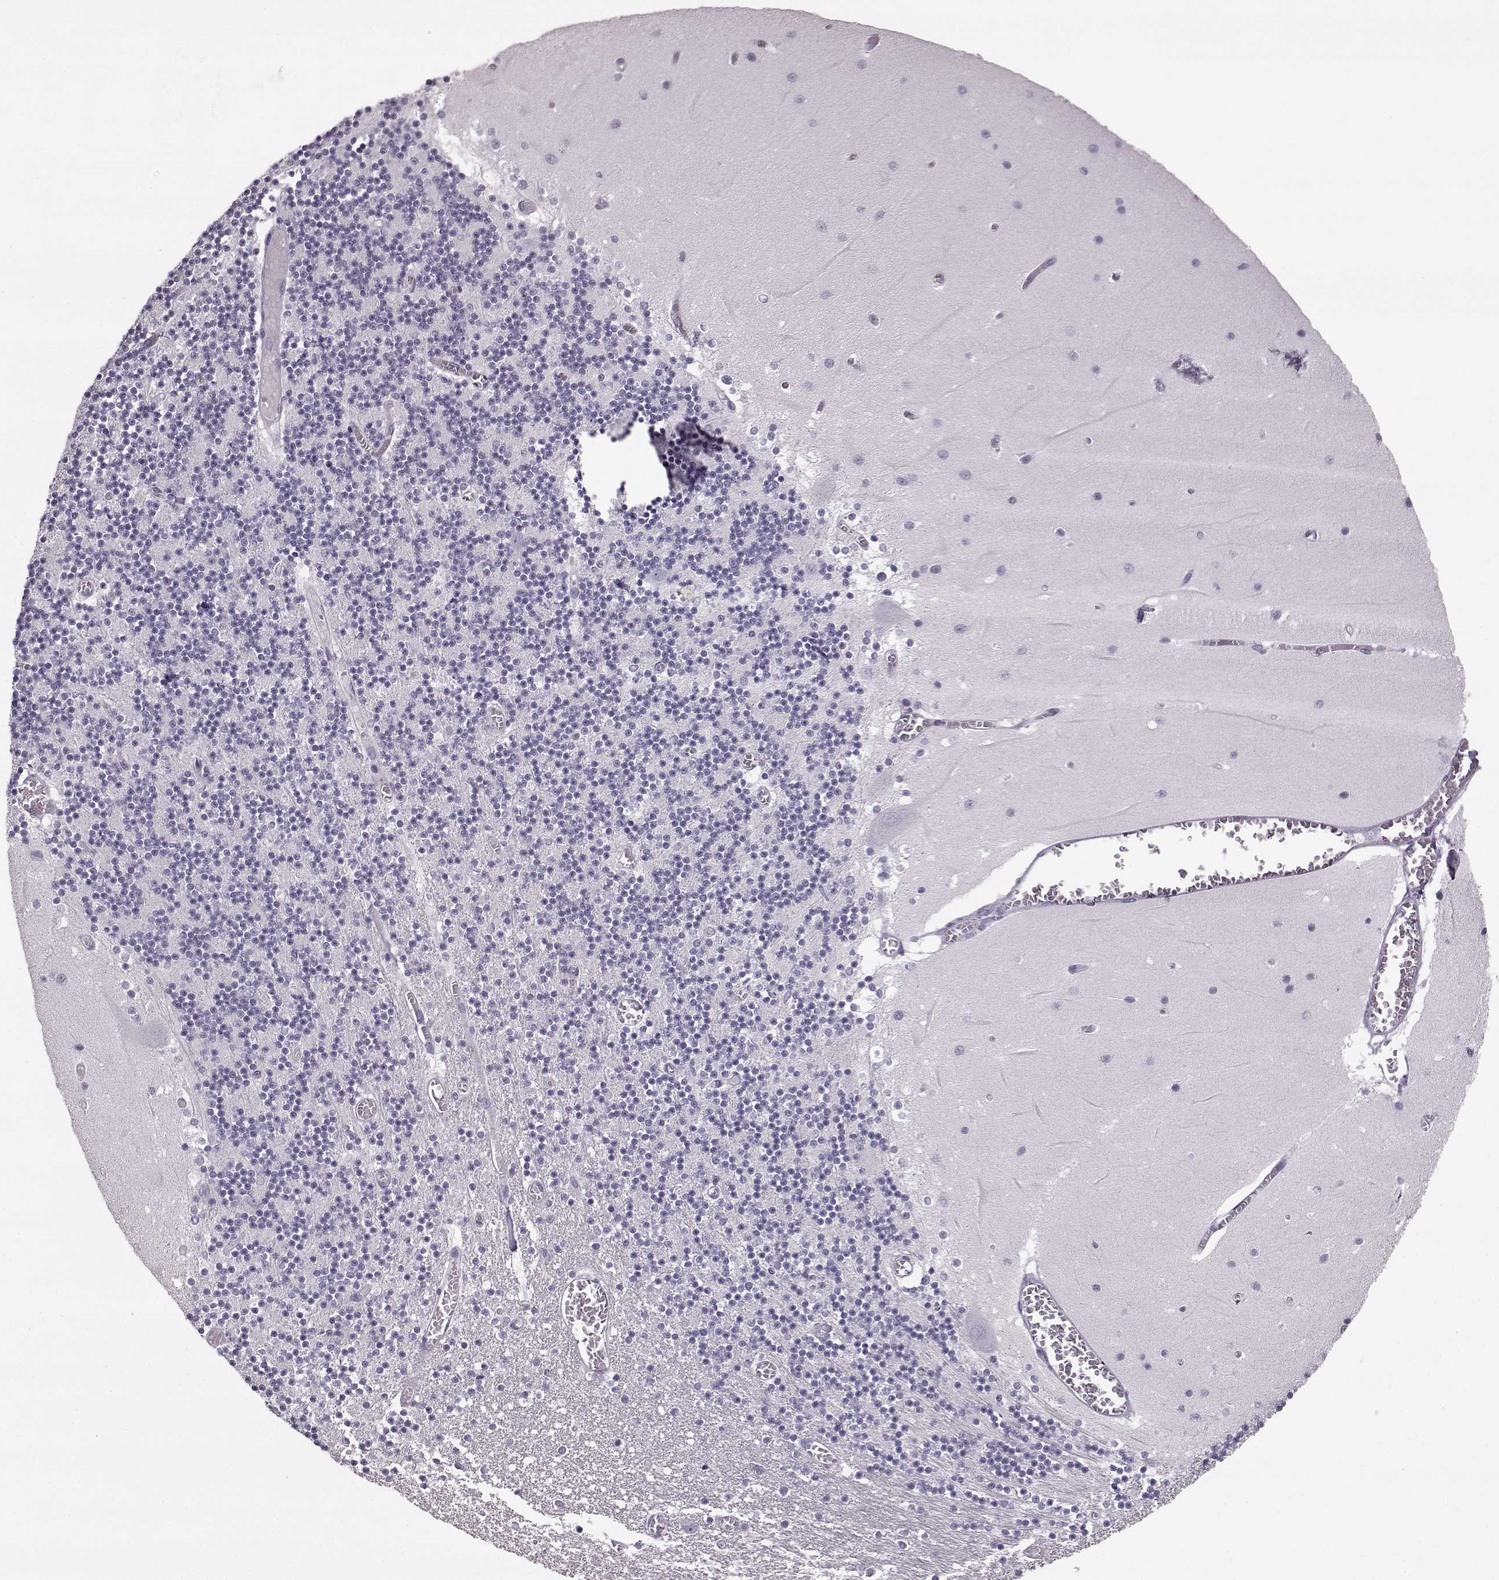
{"staining": {"intensity": "negative", "quantity": "none", "location": "none"}, "tissue": "cerebellum", "cell_type": "Cells in granular layer", "image_type": "normal", "snomed": [{"axis": "morphology", "description": "Normal tissue, NOS"}, {"axis": "topography", "description": "Cerebellum"}], "caption": "An IHC photomicrograph of benign cerebellum is shown. There is no staining in cells in granular layer of cerebellum.", "gene": "PRPH2", "patient": {"sex": "female", "age": 28}}